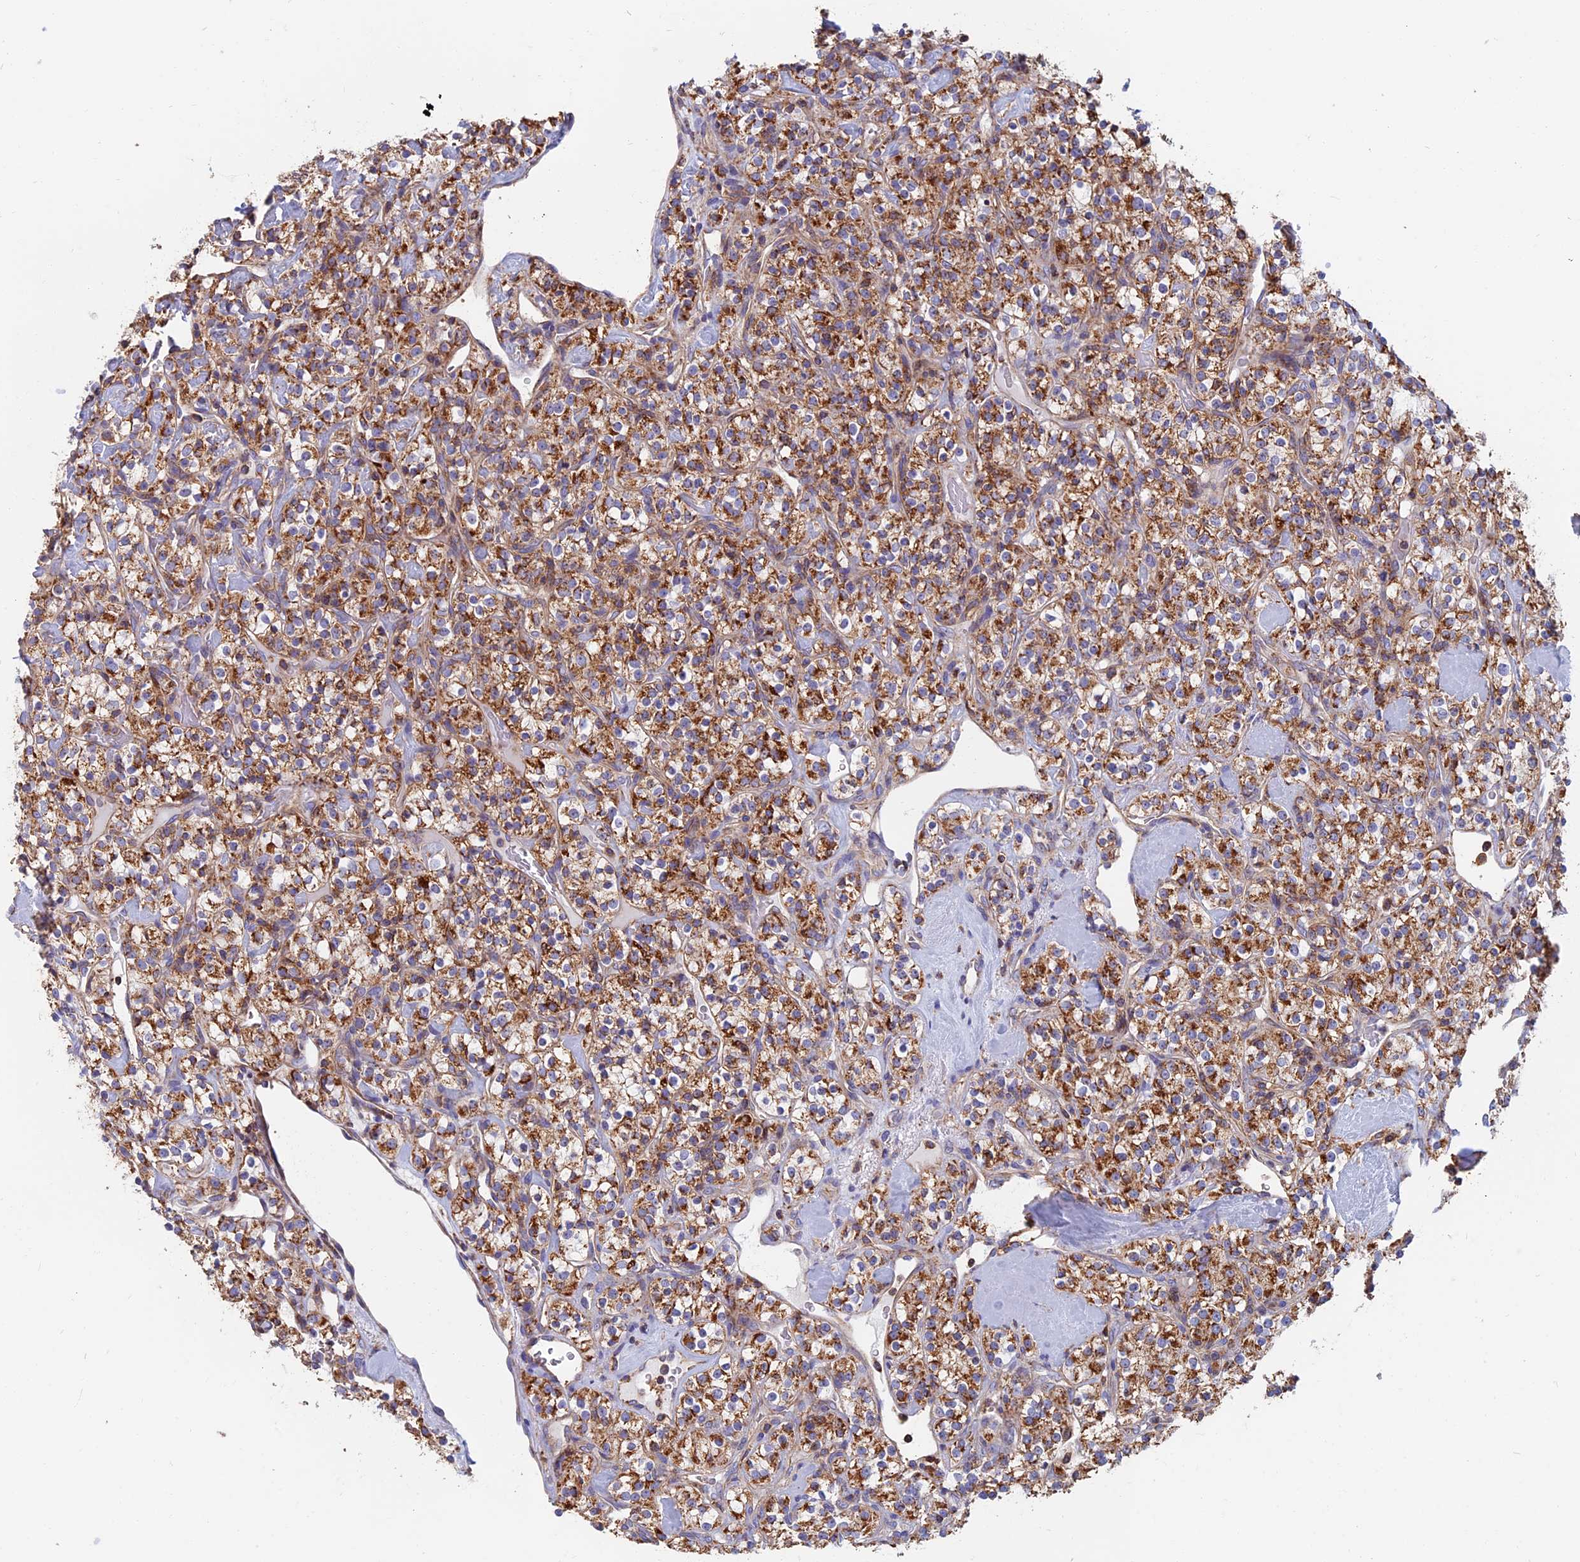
{"staining": {"intensity": "moderate", "quantity": ">75%", "location": "cytoplasmic/membranous"}, "tissue": "renal cancer", "cell_type": "Tumor cells", "image_type": "cancer", "snomed": [{"axis": "morphology", "description": "Adenocarcinoma, NOS"}, {"axis": "topography", "description": "Kidney"}], "caption": "Renal adenocarcinoma stained with a brown dye reveals moderate cytoplasmic/membranous positive expression in approximately >75% of tumor cells.", "gene": "HSD17B8", "patient": {"sex": "male", "age": 77}}